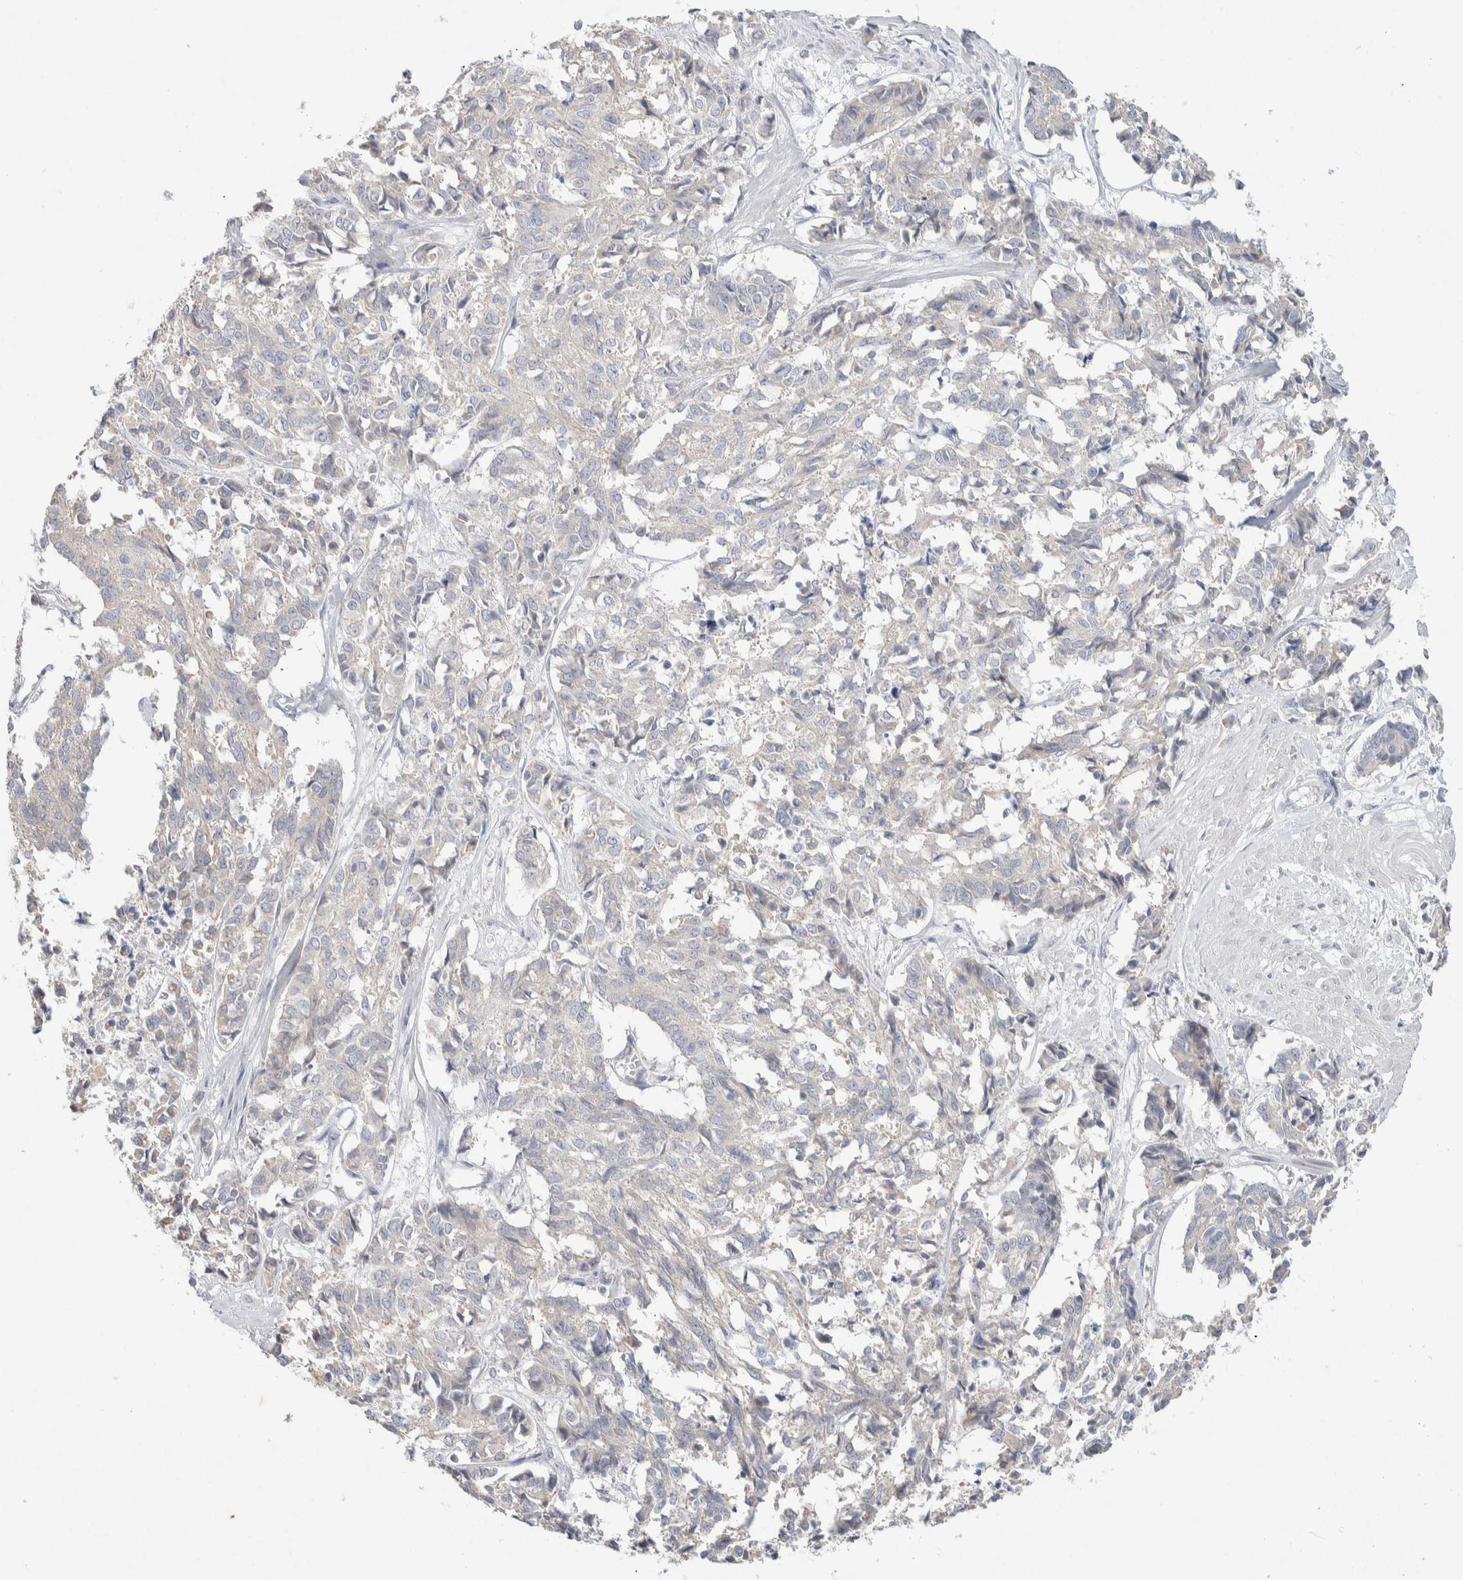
{"staining": {"intensity": "negative", "quantity": "none", "location": "none"}, "tissue": "cervical cancer", "cell_type": "Tumor cells", "image_type": "cancer", "snomed": [{"axis": "morphology", "description": "Squamous cell carcinoma, NOS"}, {"axis": "topography", "description": "Cervix"}], "caption": "Protein analysis of cervical squamous cell carcinoma reveals no significant expression in tumor cells. The staining is performed using DAB (3,3'-diaminobenzidine) brown chromogen with nuclei counter-stained in using hematoxylin.", "gene": "CMTM4", "patient": {"sex": "female", "age": 35}}